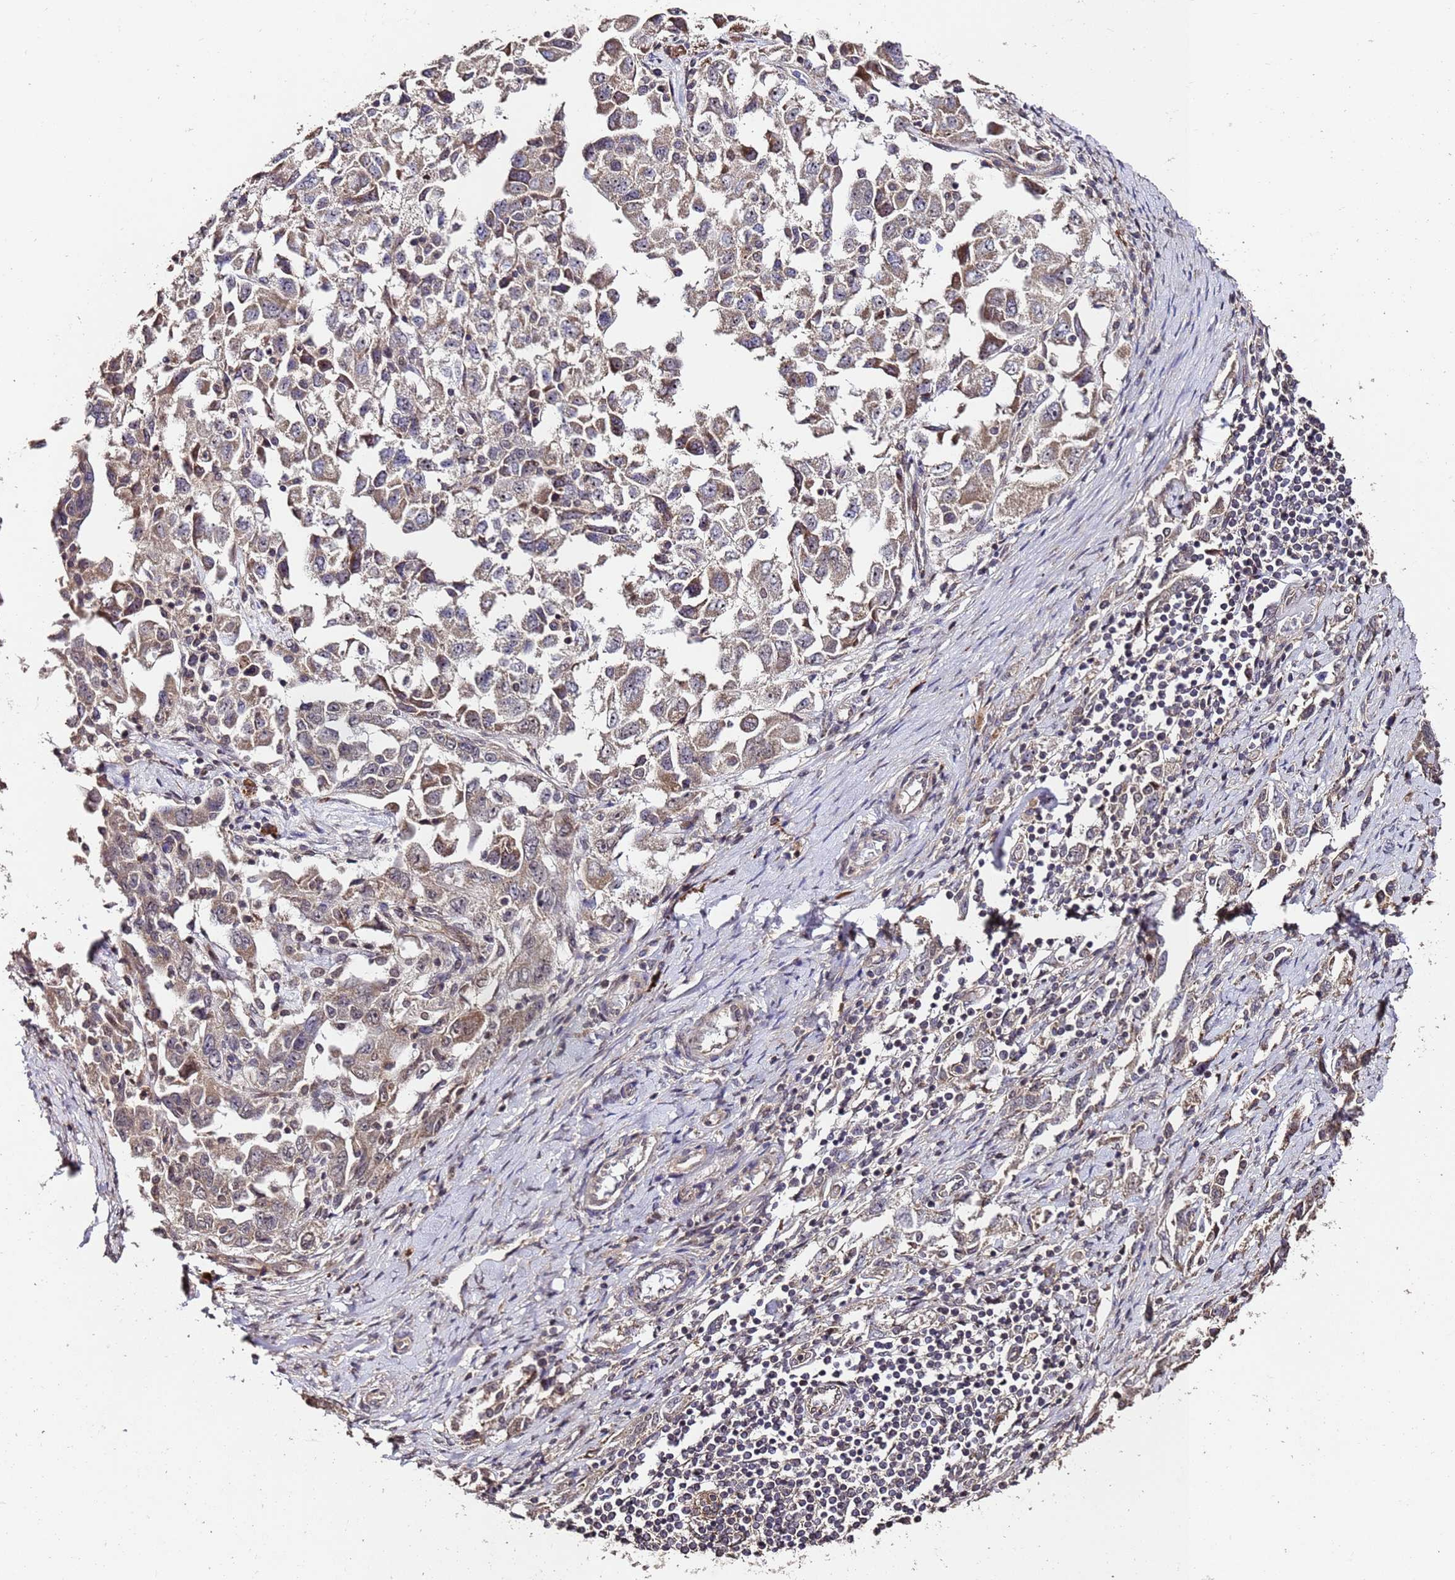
{"staining": {"intensity": "weak", "quantity": "<25%", "location": "cytoplasmic/membranous"}, "tissue": "ovarian cancer", "cell_type": "Tumor cells", "image_type": "cancer", "snomed": [{"axis": "morphology", "description": "Carcinoma, NOS"}, {"axis": "morphology", "description": "Cystadenocarcinoma, serous, NOS"}, {"axis": "topography", "description": "Ovary"}], "caption": "This is a image of immunohistochemistry staining of ovarian serous cystadenocarcinoma, which shows no expression in tumor cells.", "gene": "PRODH", "patient": {"sex": "female", "age": 69}}